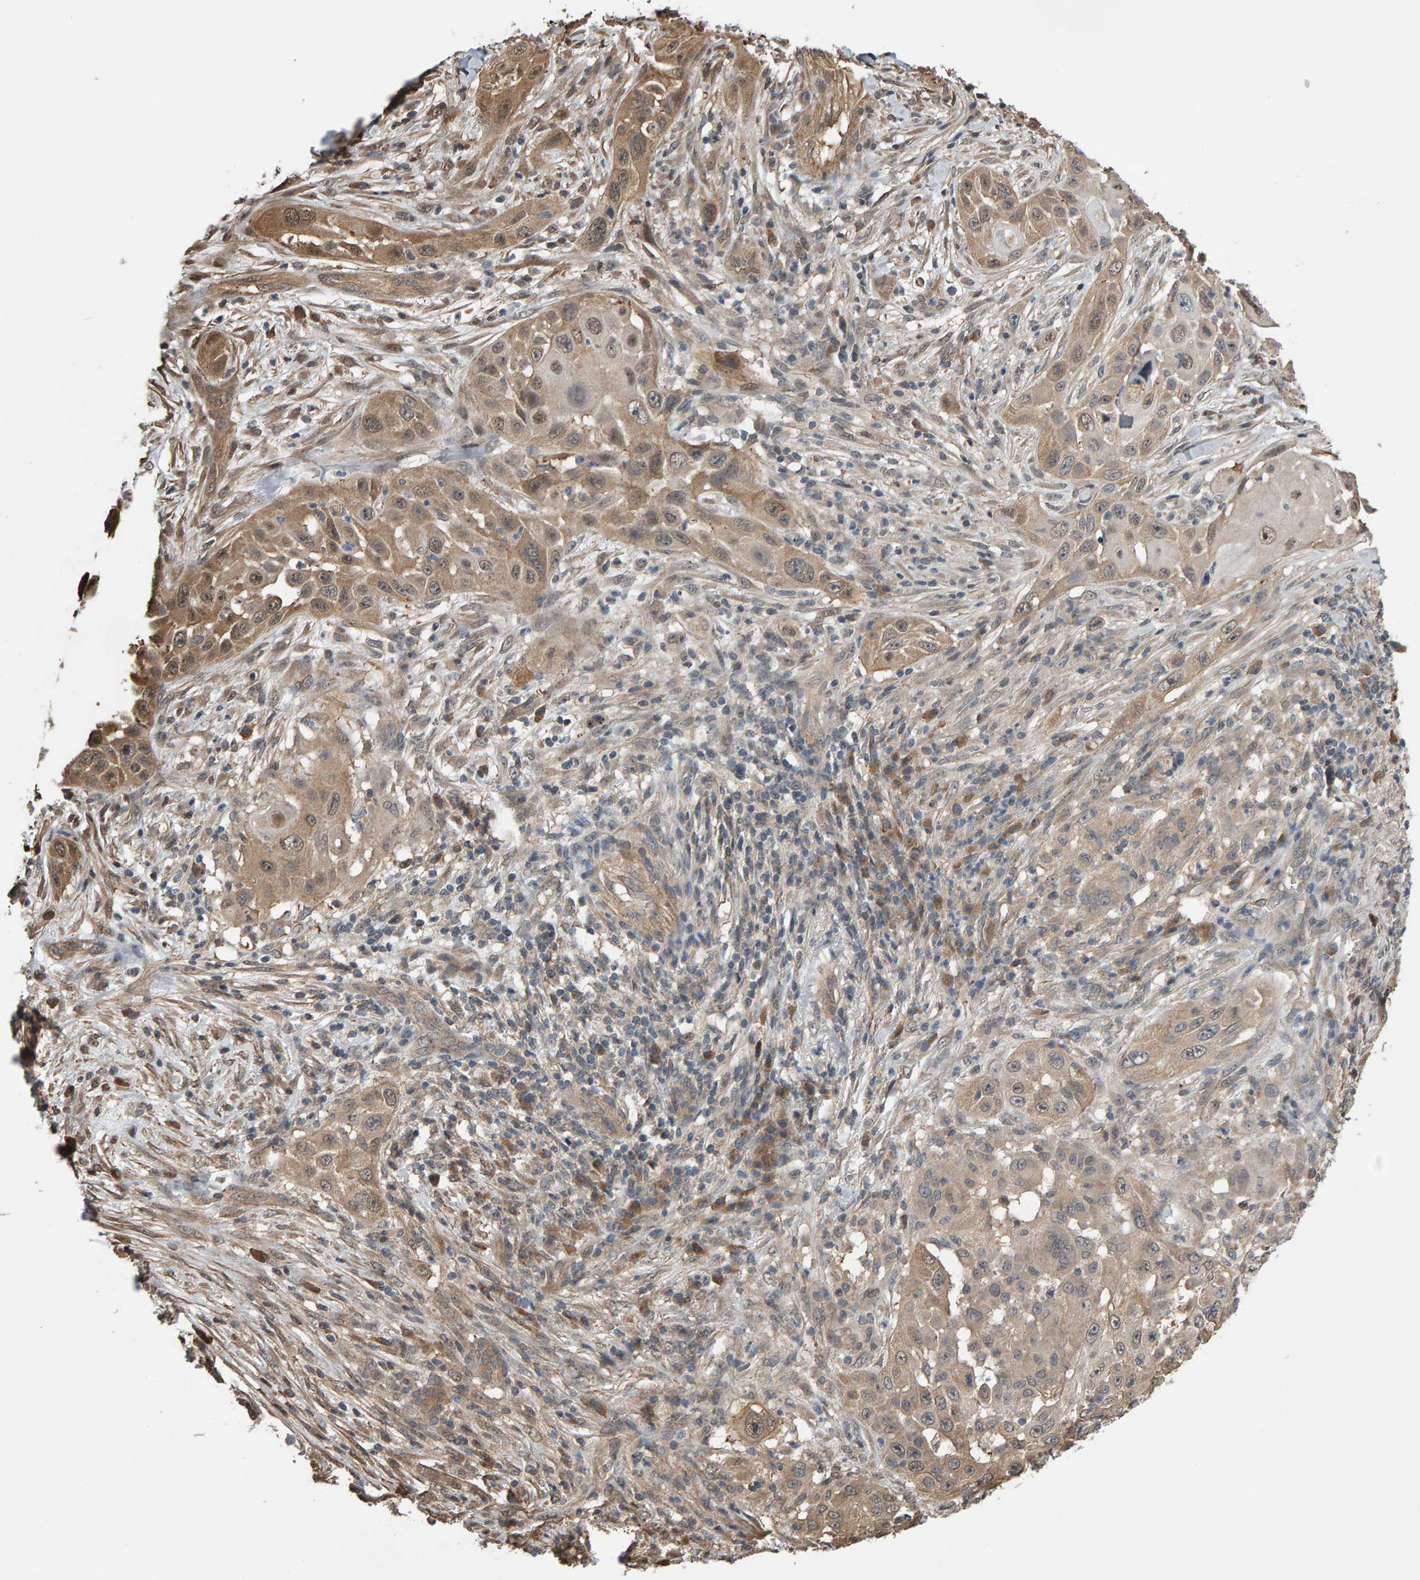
{"staining": {"intensity": "moderate", "quantity": ">75%", "location": "cytoplasmic/membranous,nuclear"}, "tissue": "skin cancer", "cell_type": "Tumor cells", "image_type": "cancer", "snomed": [{"axis": "morphology", "description": "Squamous cell carcinoma, NOS"}, {"axis": "topography", "description": "Skin"}], "caption": "Moderate cytoplasmic/membranous and nuclear protein positivity is identified in approximately >75% of tumor cells in skin cancer (squamous cell carcinoma). (DAB (3,3'-diaminobenzidine) IHC, brown staining for protein, blue staining for nuclei).", "gene": "COASY", "patient": {"sex": "female", "age": 44}}